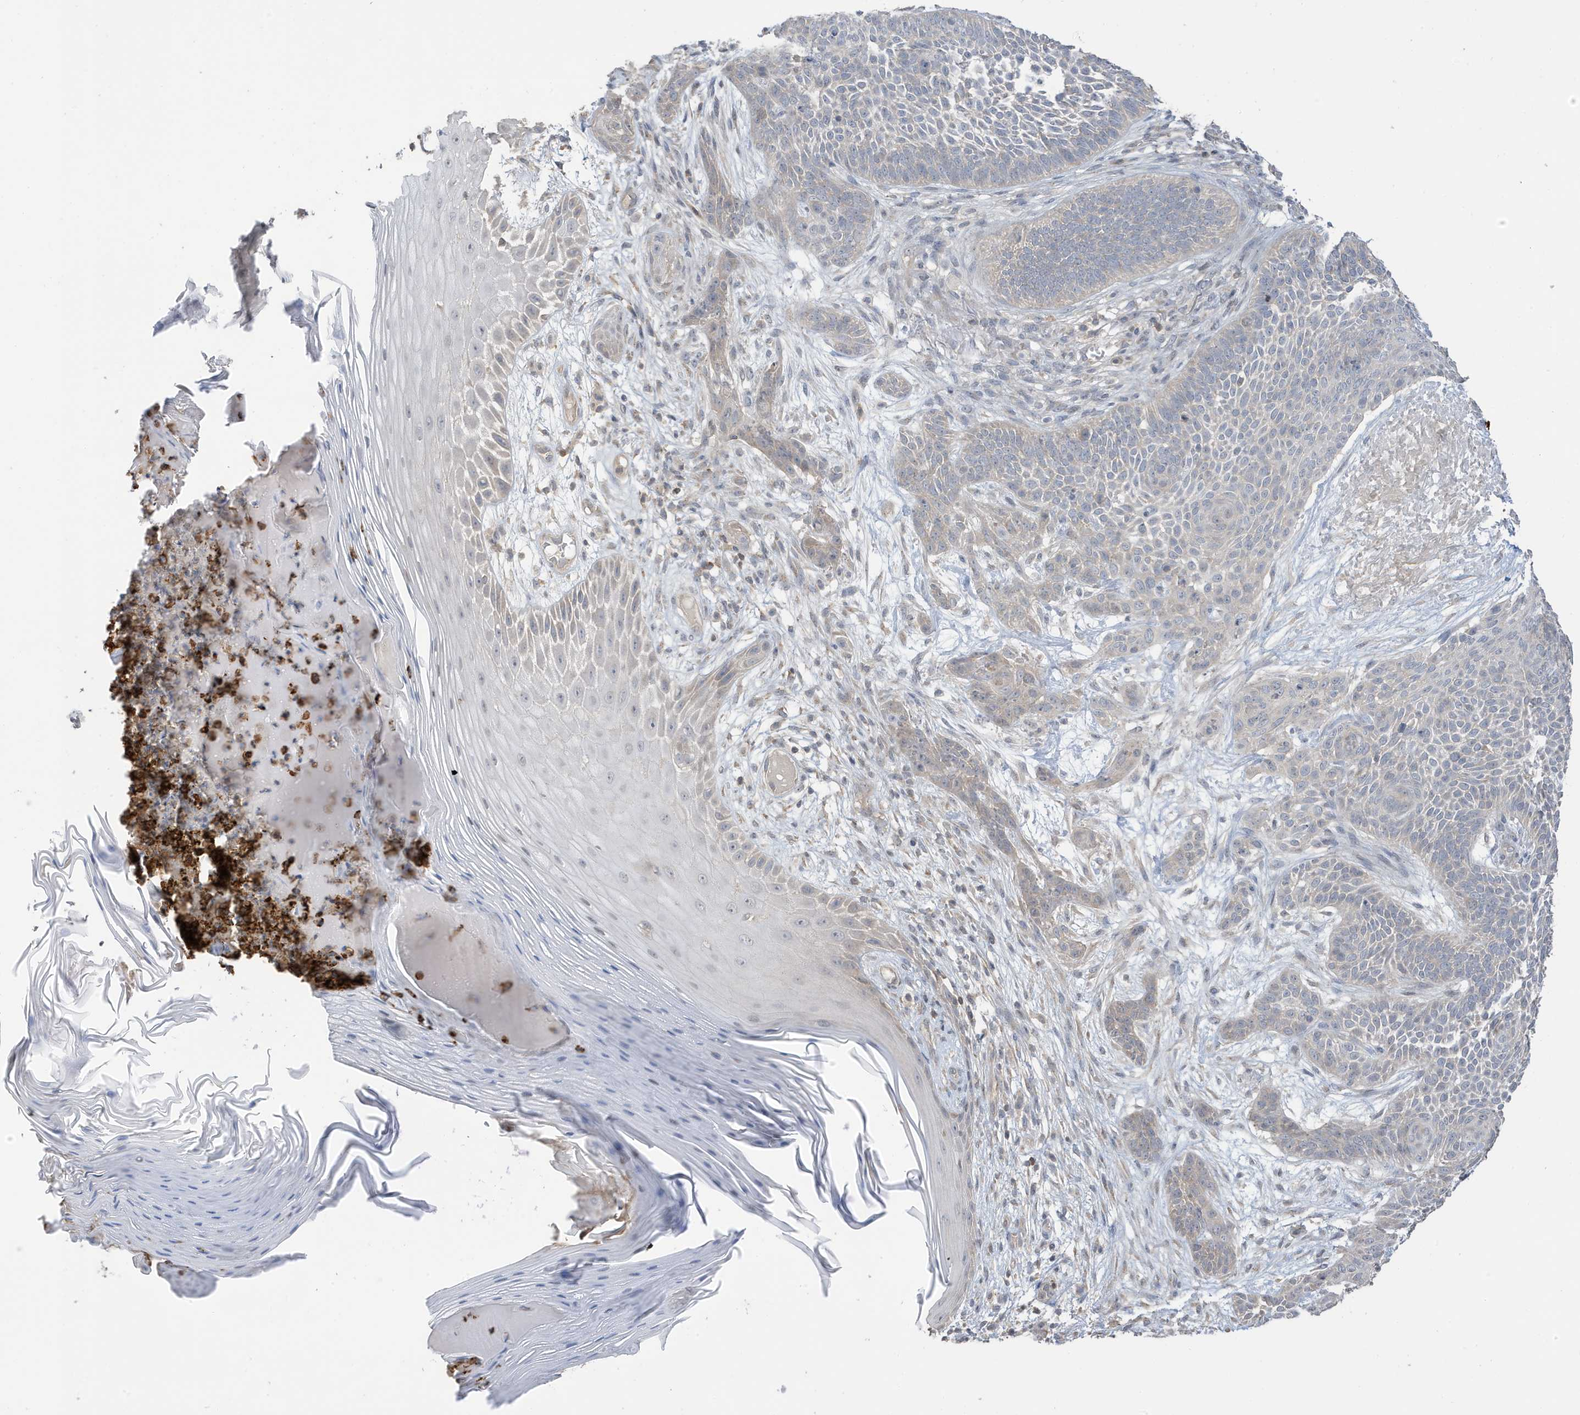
{"staining": {"intensity": "weak", "quantity": "<25%", "location": "cytoplasmic/membranous"}, "tissue": "skin cancer", "cell_type": "Tumor cells", "image_type": "cancer", "snomed": [{"axis": "morphology", "description": "Basal cell carcinoma"}, {"axis": "topography", "description": "Skin"}], "caption": "DAB immunohistochemical staining of human skin basal cell carcinoma exhibits no significant positivity in tumor cells.", "gene": "TAB3", "patient": {"sex": "male", "age": 85}}